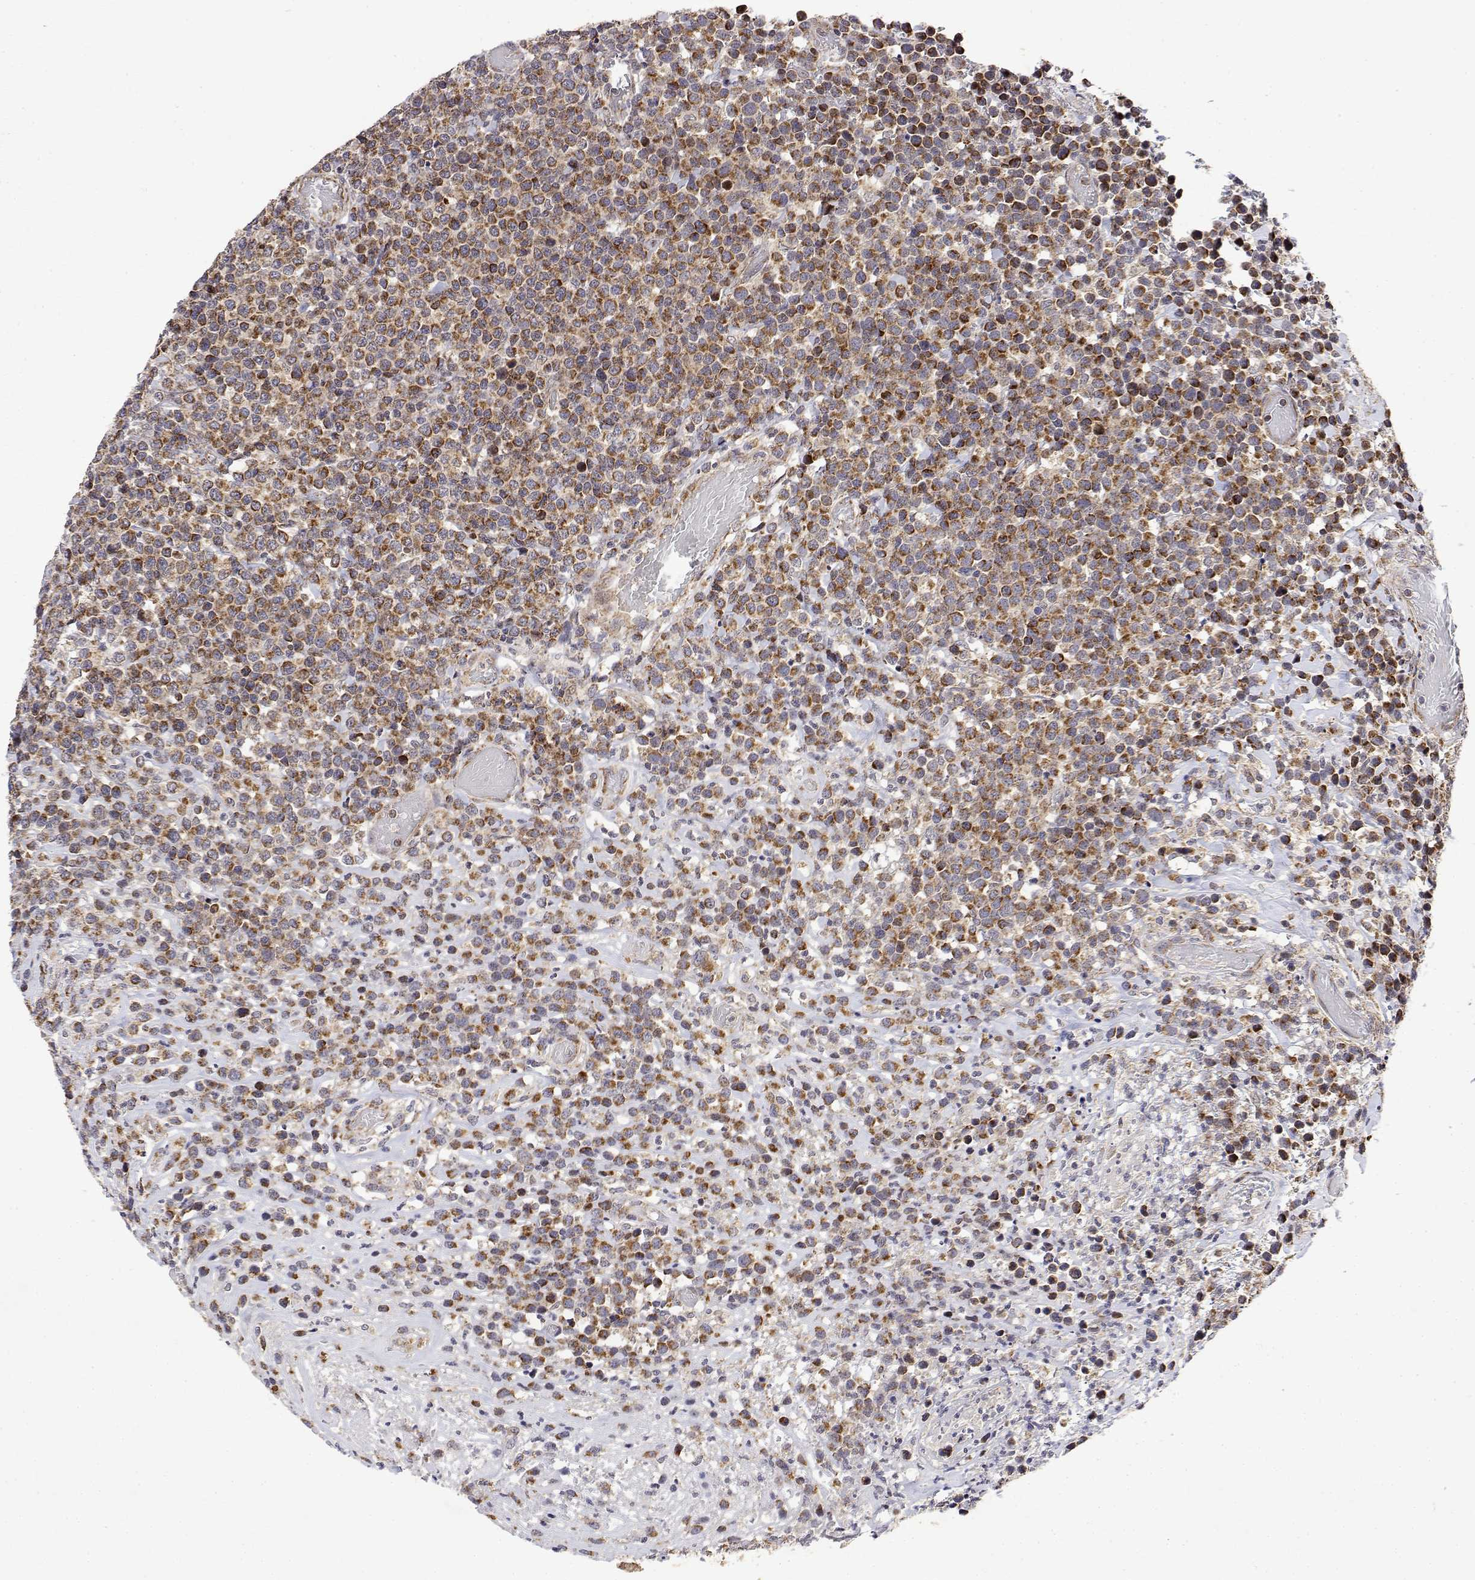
{"staining": {"intensity": "moderate", "quantity": "25%-75%", "location": "cytoplasmic/membranous"}, "tissue": "lymphoma", "cell_type": "Tumor cells", "image_type": "cancer", "snomed": [{"axis": "morphology", "description": "Malignant lymphoma, non-Hodgkin's type, High grade"}, {"axis": "topography", "description": "Soft tissue"}], "caption": "There is medium levels of moderate cytoplasmic/membranous staining in tumor cells of lymphoma, as demonstrated by immunohistochemical staining (brown color).", "gene": "GADD45GIP1", "patient": {"sex": "female", "age": 56}}